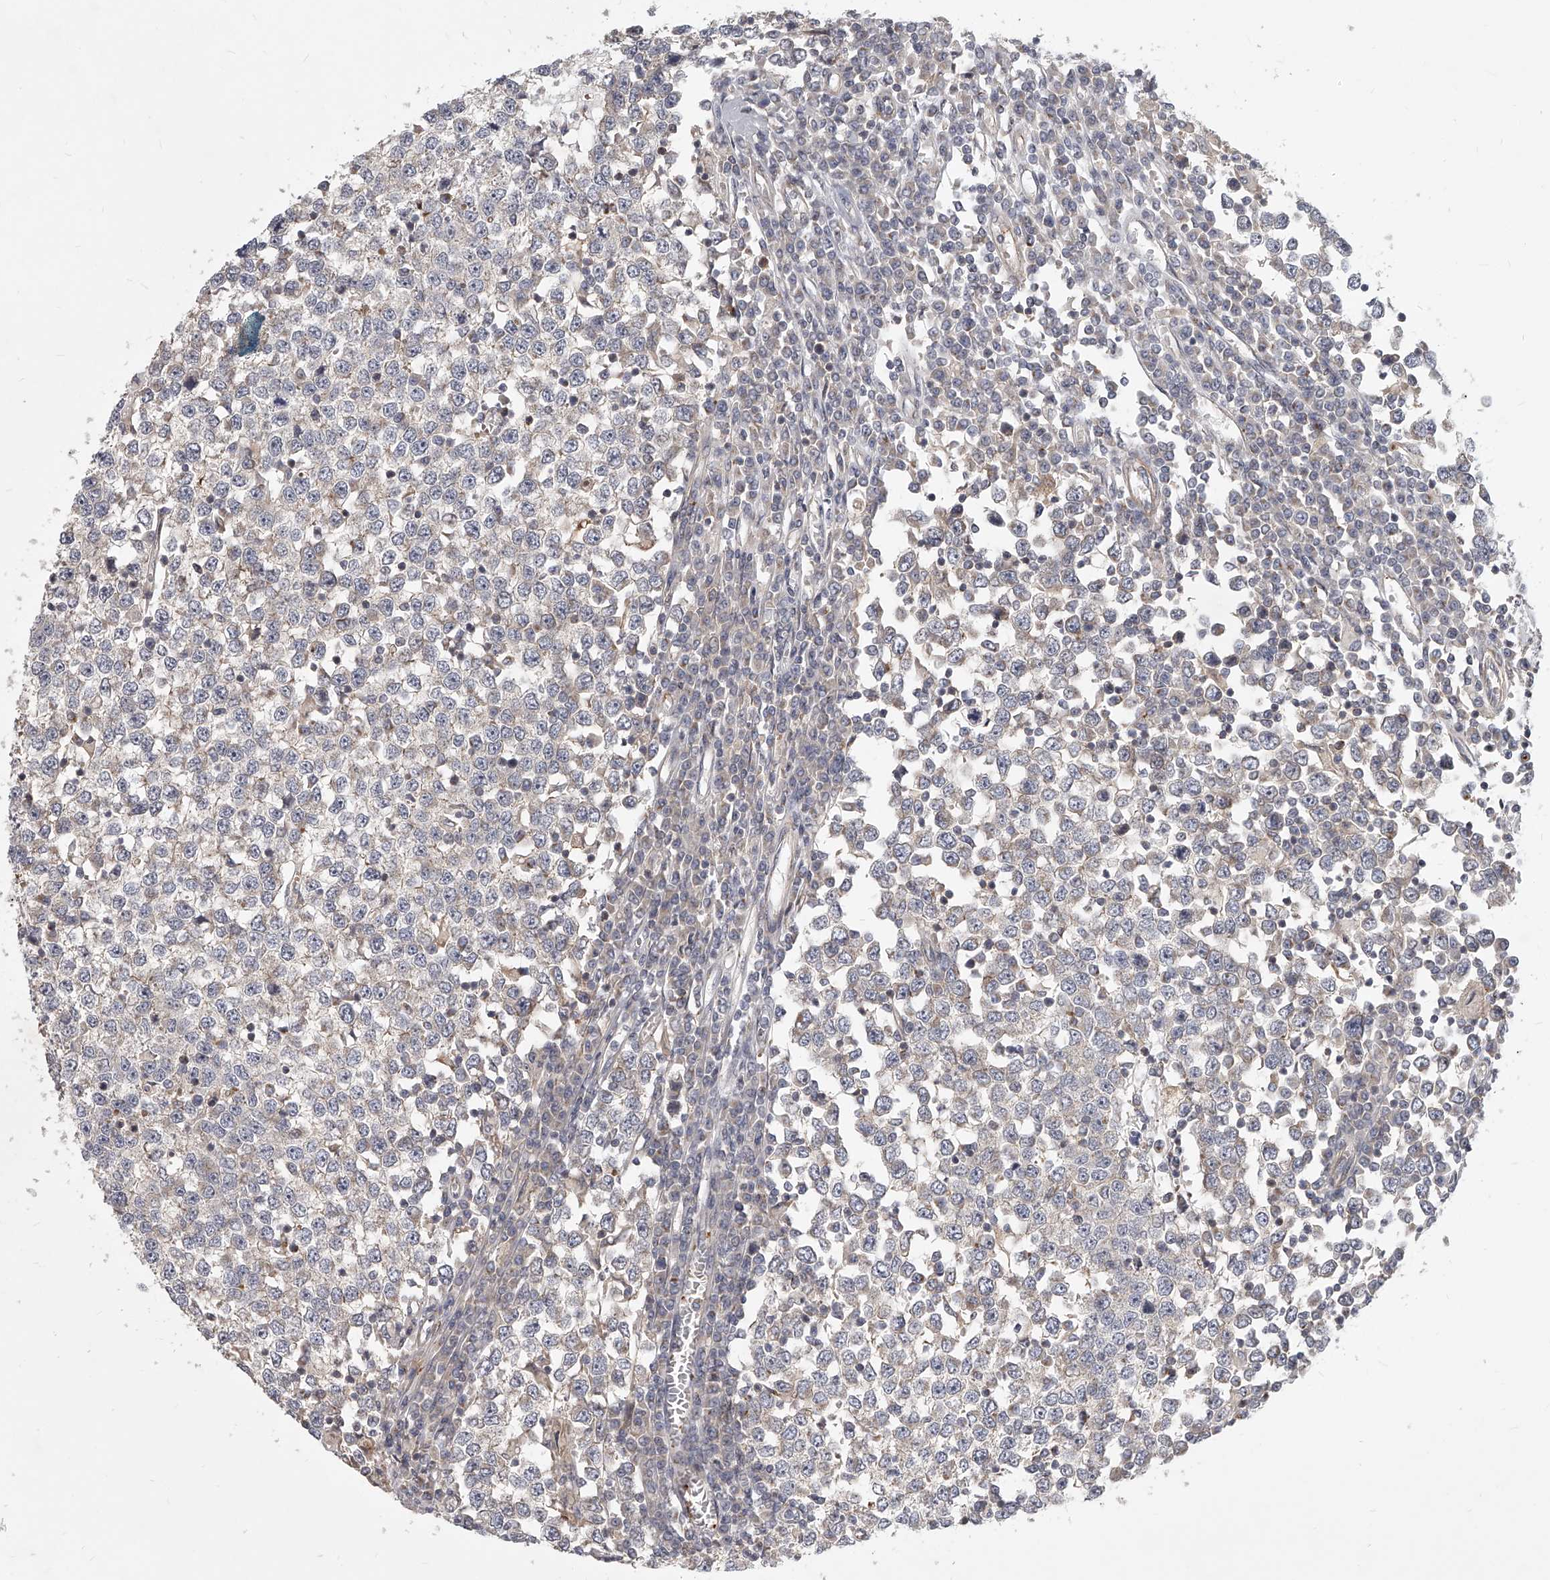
{"staining": {"intensity": "negative", "quantity": "none", "location": "none"}, "tissue": "testis cancer", "cell_type": "Tumor cells", "image_type": "cancer", "snomed": [{"axis": "morphology", "description": "Seminoma, NOS"}, {"axis": "topography", "description": "Testis"}], "caption": "Human testis seminoma stained for a protein using immunohistochemistry reveals no staining in tumor cells.", "gene": "SLC37A1", "patient": {"sex": "male", "age": 65}}